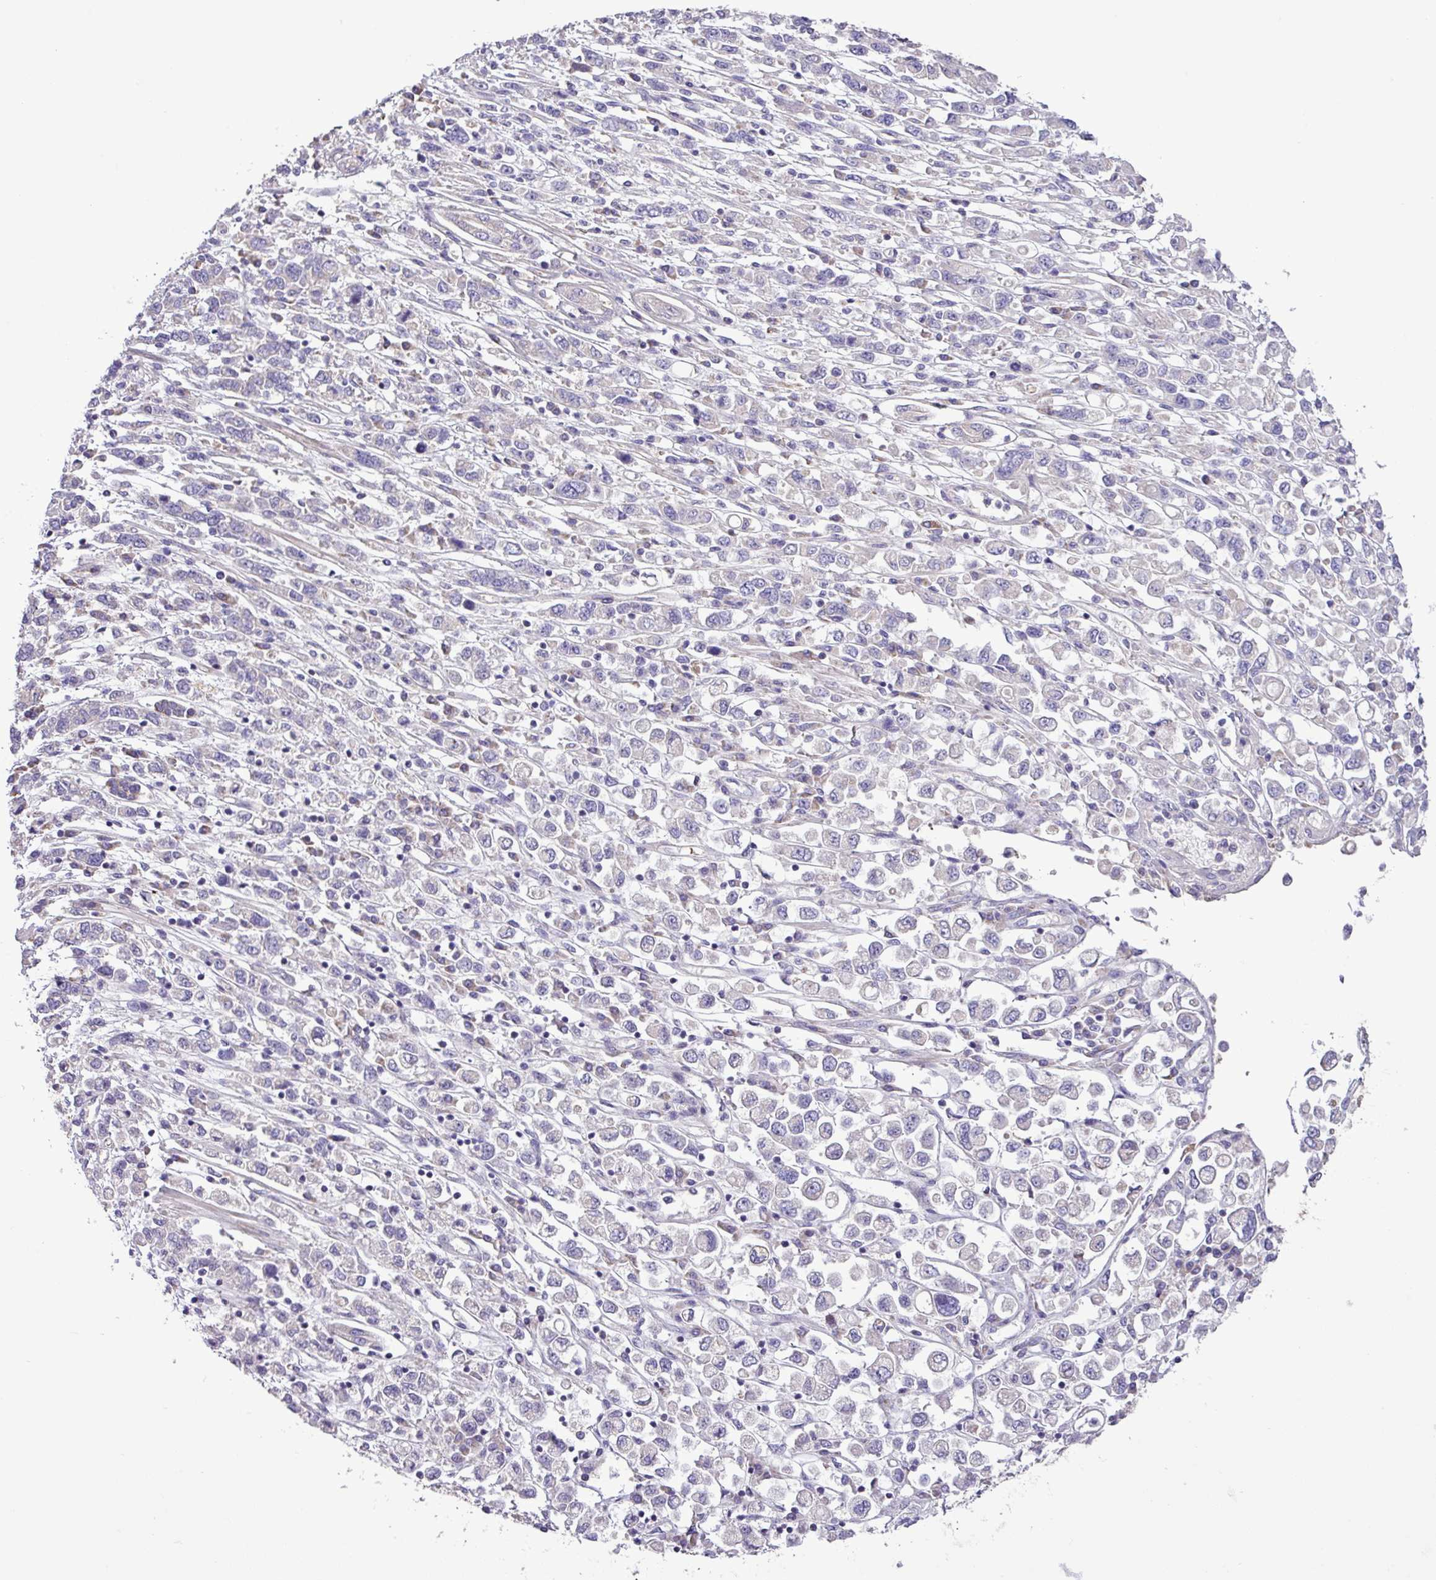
{"staining": {"intensity": "negative", "quantity": "none", "location": "none"}, "tissue": "stomach cancer", "cell_type": "Tumor cells", "image_type": "cancer", "snomed": [{"axis": "morphology", "description": "Adenocarcinoma, NOS"}, {"axis": "topography", "description": "Stomach"}], "caption": "High power microscopy histopathology image of an immunohistochemistry (IHC) image of adenocarcinoma (stomach), revealing no significant staining in tumor cells.", "gene": "FAM183A", "patient": {"sex": "female", "age": 76}}